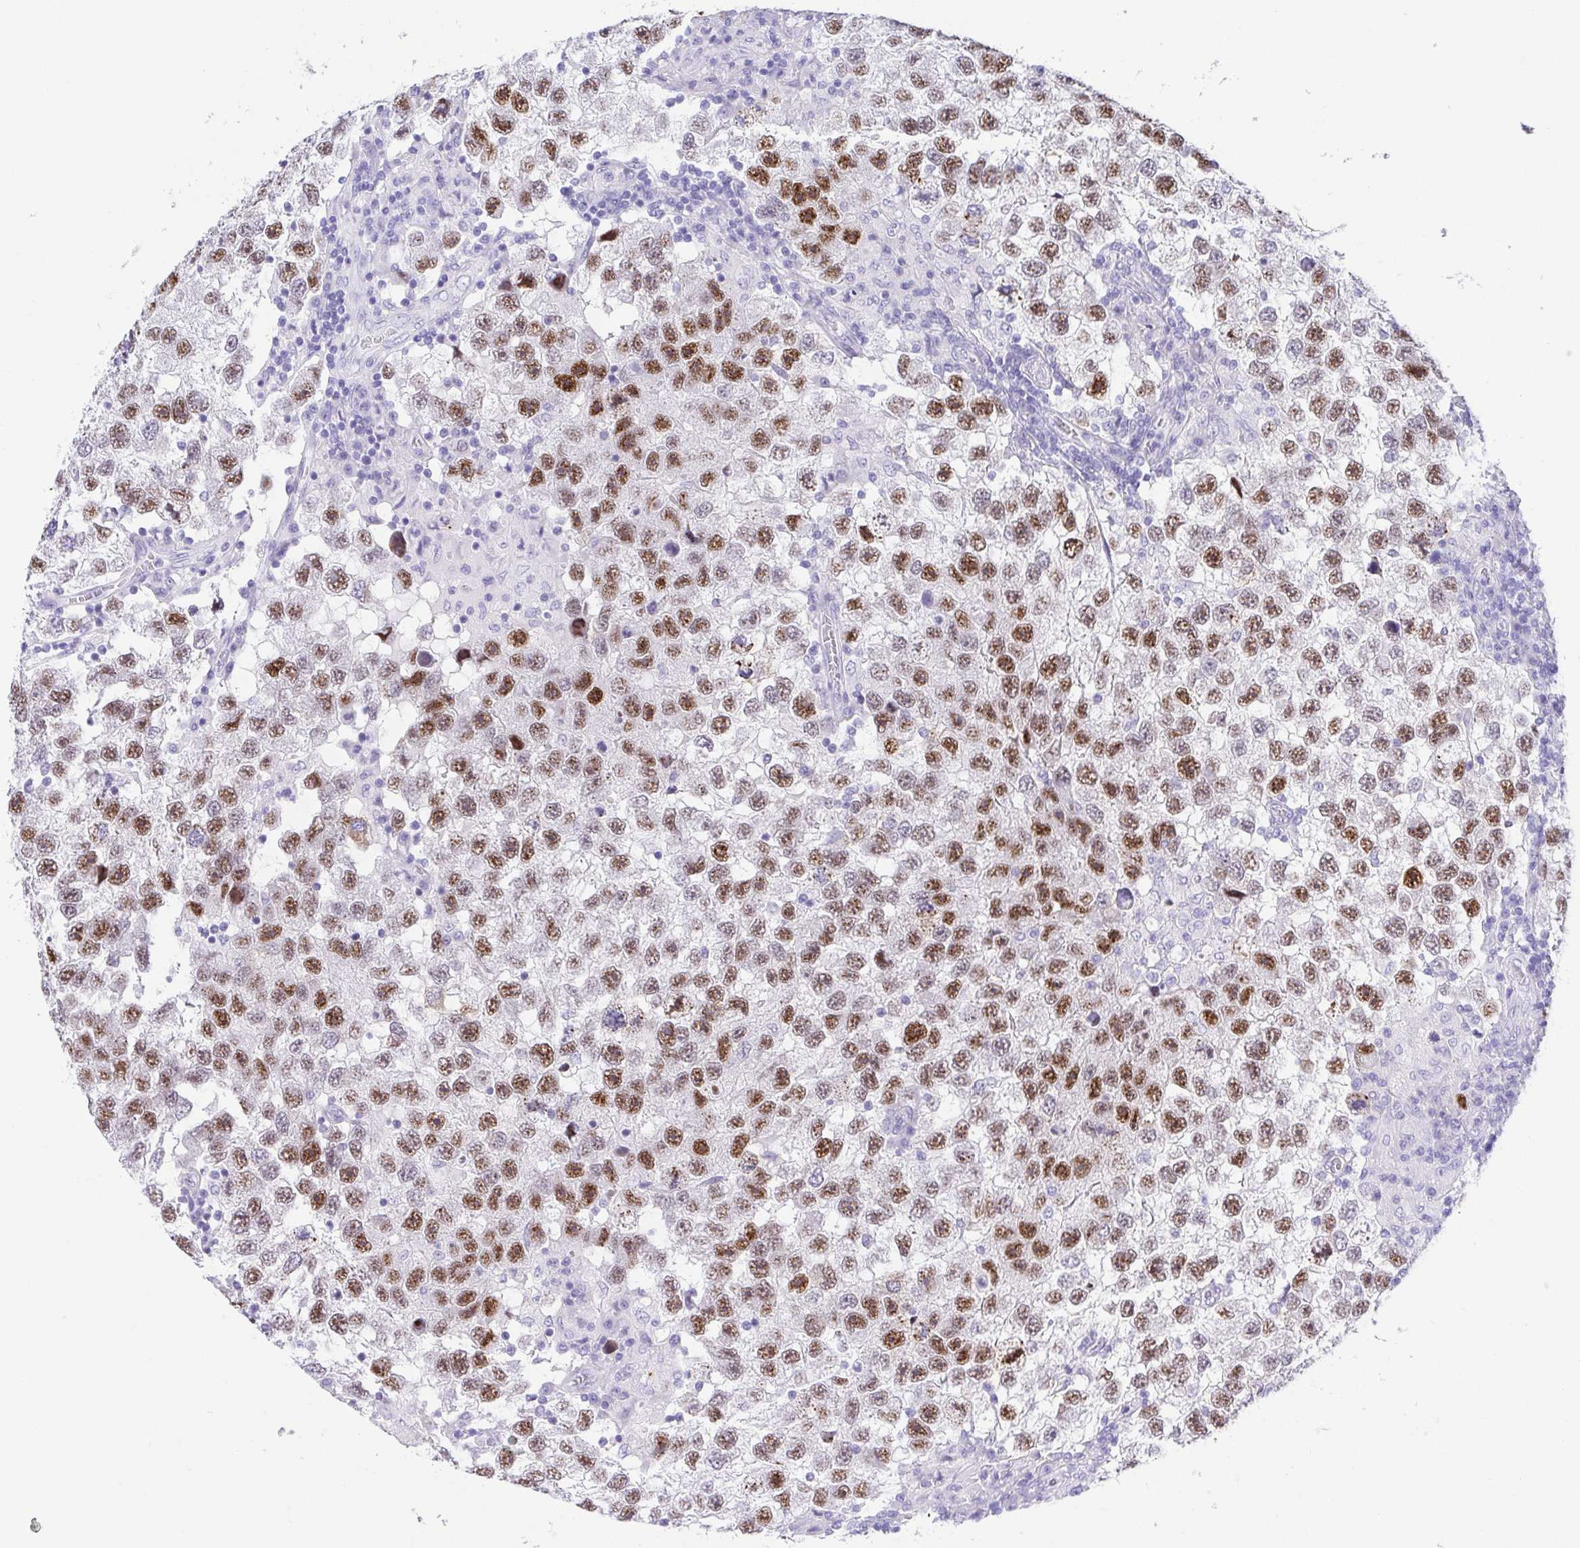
{"staining": {"intensity": "moderate", "quantity": ">75%", "location": "nuclear"}, "tissue": "testis cancer", "cell_type": "Tumor cells", "image_type": "cancer", "snomed": [{"axis": "morphology", "description": "Seminoma, NOS"}, {"axis": "topography", "description": "Testis"}], "caption": "Immunohistochemistry (DAB) staining of human testis cancer (seminoma) demonstrates moderate nuclear protein expression in about >75% of tumor cells. (DAB (3,3'-diaminobenzidine) IHC, brown staining for protein, blue staining for nuclei).", "gene": "LUZP4", "patient": {"sex": "male", "age": 26}}